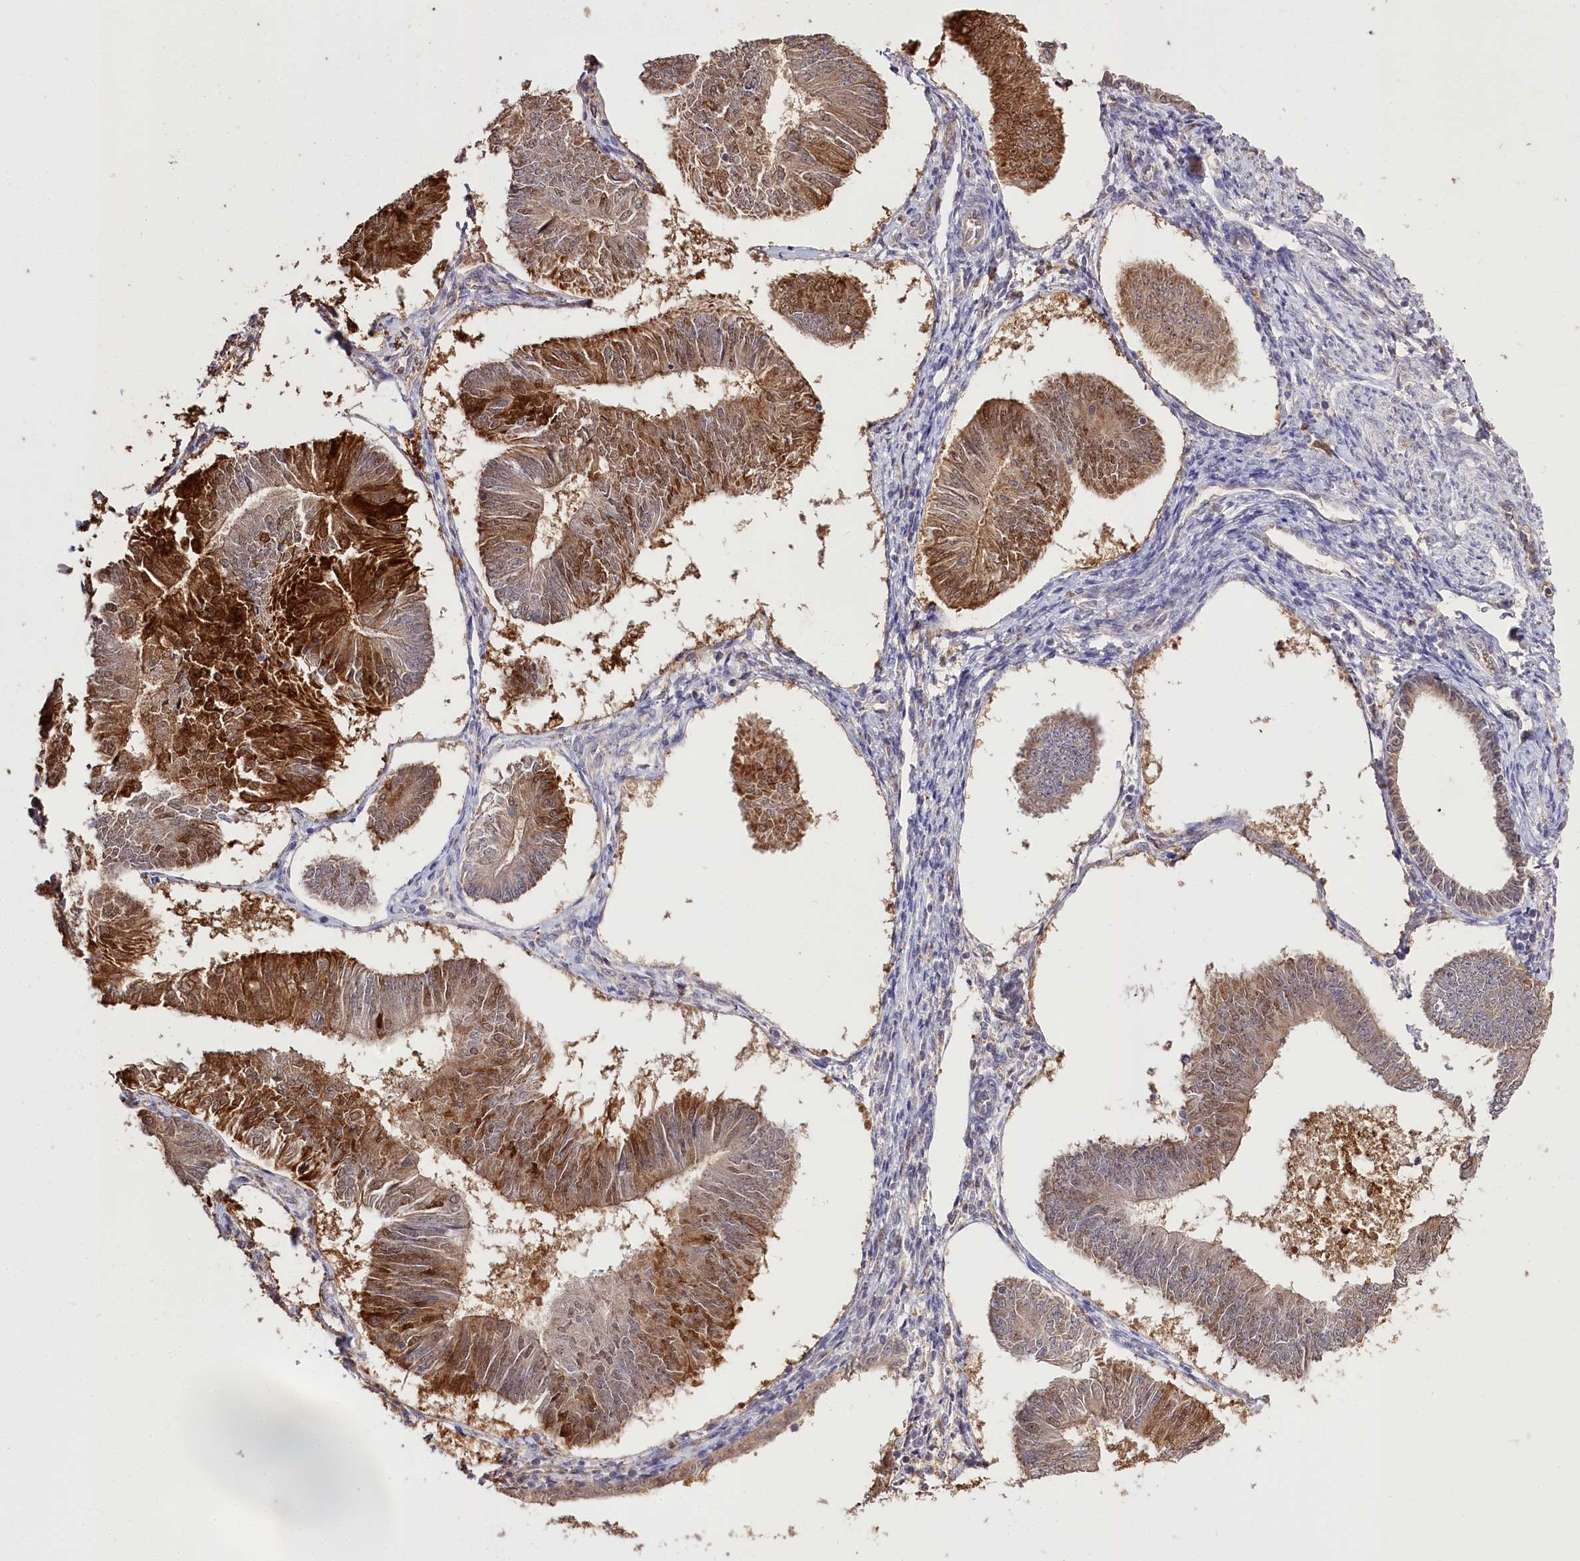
{"staining": {"intensity": "strong", "quantity": "25%-75%", "location": "cytoplasmic/membranous"}, "tissue": "endometrial cancer", "cell_type": "Tumor cells", "image_type": "cancer", "snomed": [{"axis": "morphology", "description": "Adenocarcinoma, NOS"}, {"axis": "topography", "description": "Endometrium"}], "caption": "Immunohistochemistry of adenocarcinoma (endometrial) shows high levels of strong cytoplasmic/membranous expression in approximately 25%-75% of tumor cells.", "gene": "R3HDM2", "patient": {"sex": "female", "age": 58}}